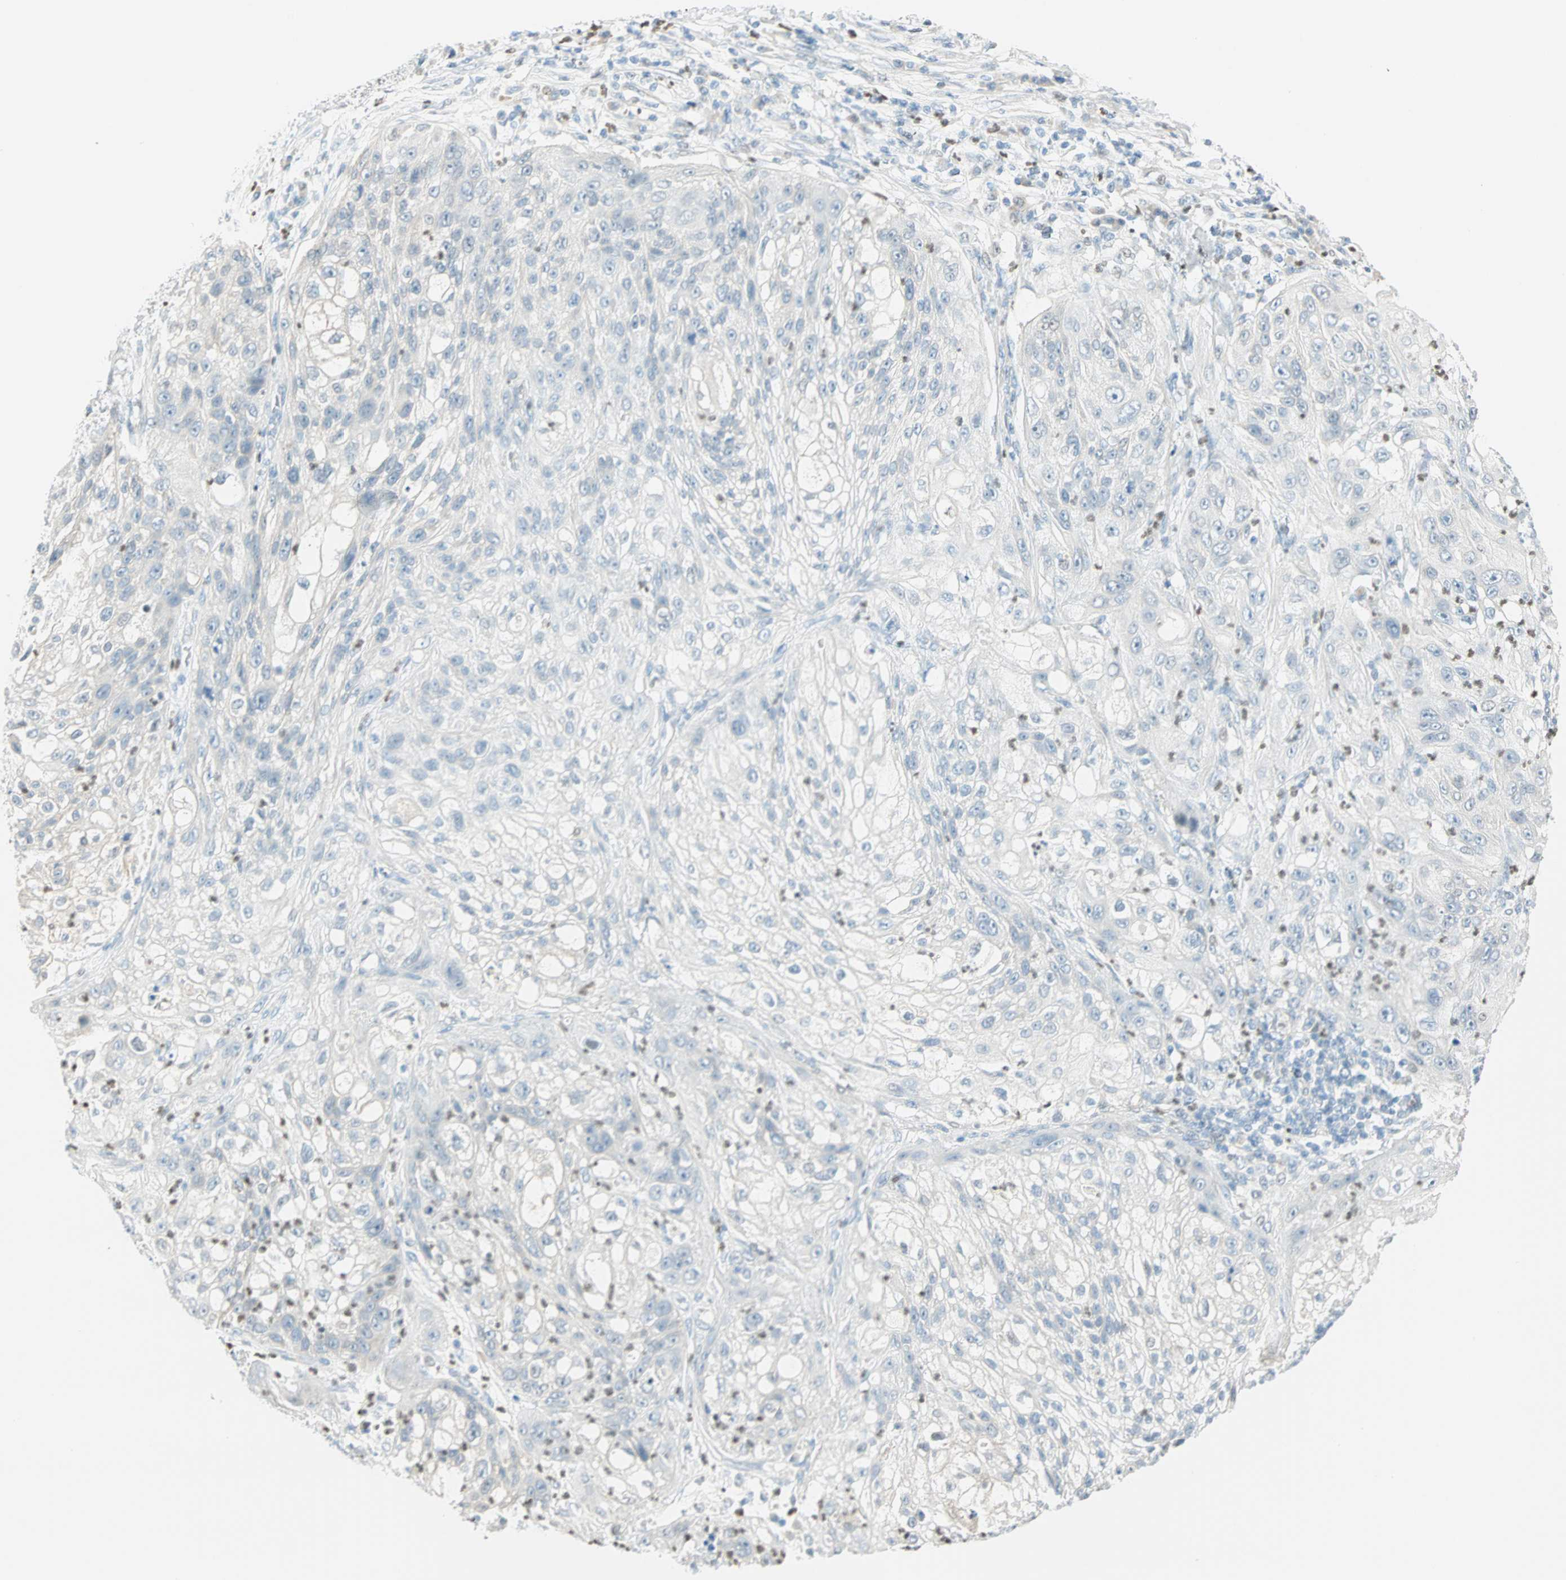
{"staining": {"intensity": "negative", "quantity": "none", "location": "none"}, "tissue": "lung cancer", "cell_type": "Tumor cells", "image_type": "cancer", "snomed": [{"axis": "morphology", "description": "Inflammation, NOS"}, {"axis": "morphology", "description": "Squamous cell carcinoma, NOS"}, {"axis": "topography", "description": "Lymph node"}, {"axis": "topography", "description": "Soft tissue"}, {"axis": "topography", "description": "Lung"}], "caption": "DAB immunohistochemical staining of lung squamous cell carcinoma displays no significant positivity in tumor cells.", "gene": "MLLT10", "patient": {"sex": "male", "age": 66}}